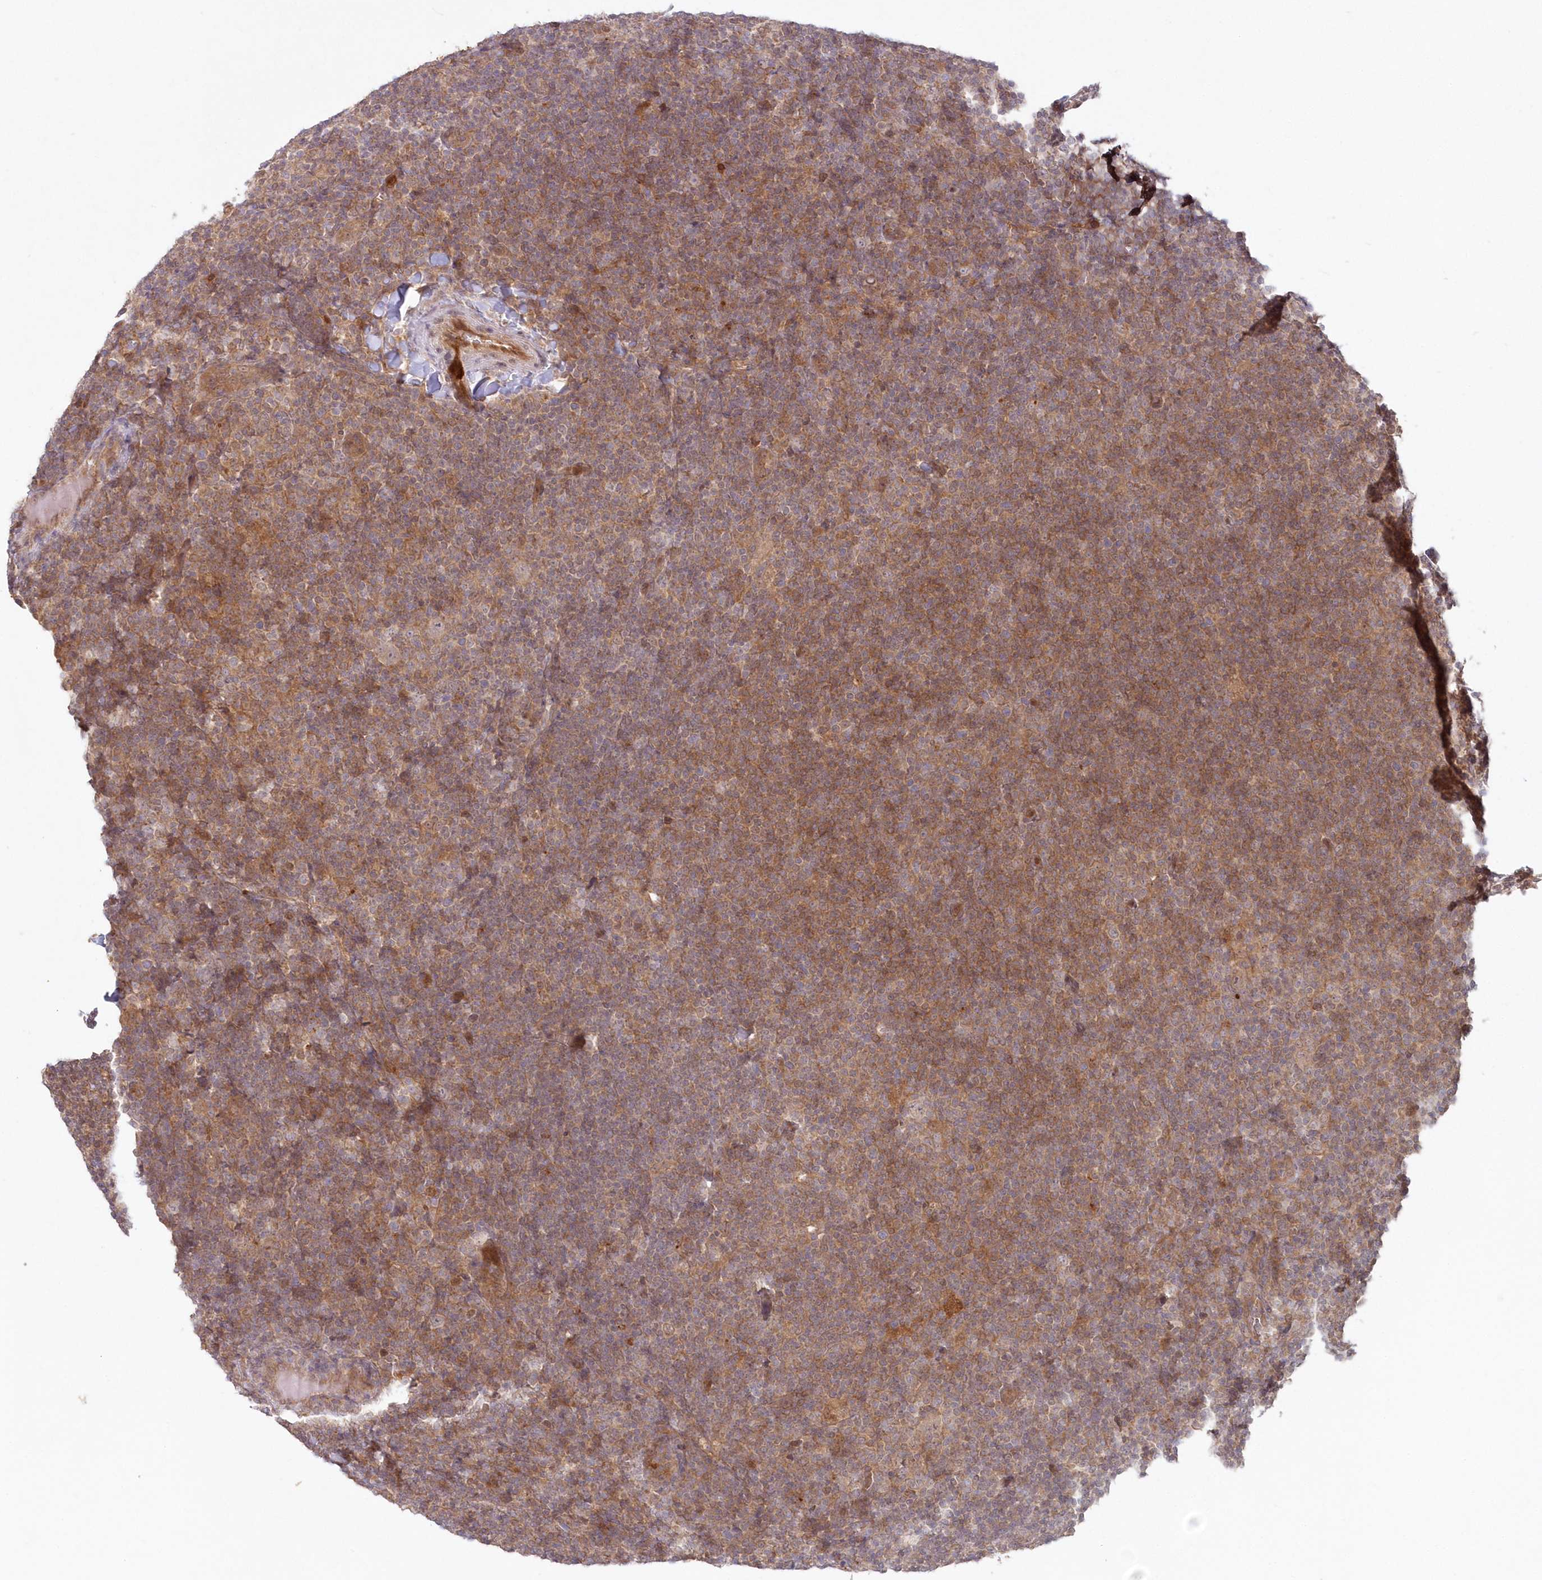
{"staining": {"intensity": "weak", "quantity": ">75%", "location": "cytoplasmic/membranous"}, "tissue": "lymphoma", "cell_type": "Tumor cells", "image_type": "cancer", "snomed": [{"axis": "morphology", "description": "Hodgkin's disease, NOS"}, {"axis": "topography", "description": "Lymph node"}], "caption": "A low amount of weak cytoplasmic/membranous positivity is present in approximately >75% of tumor cells in Hodgkin's disease tissue.", "gene": "GBE1", "patient": {"sex": "female", "age": 57}}